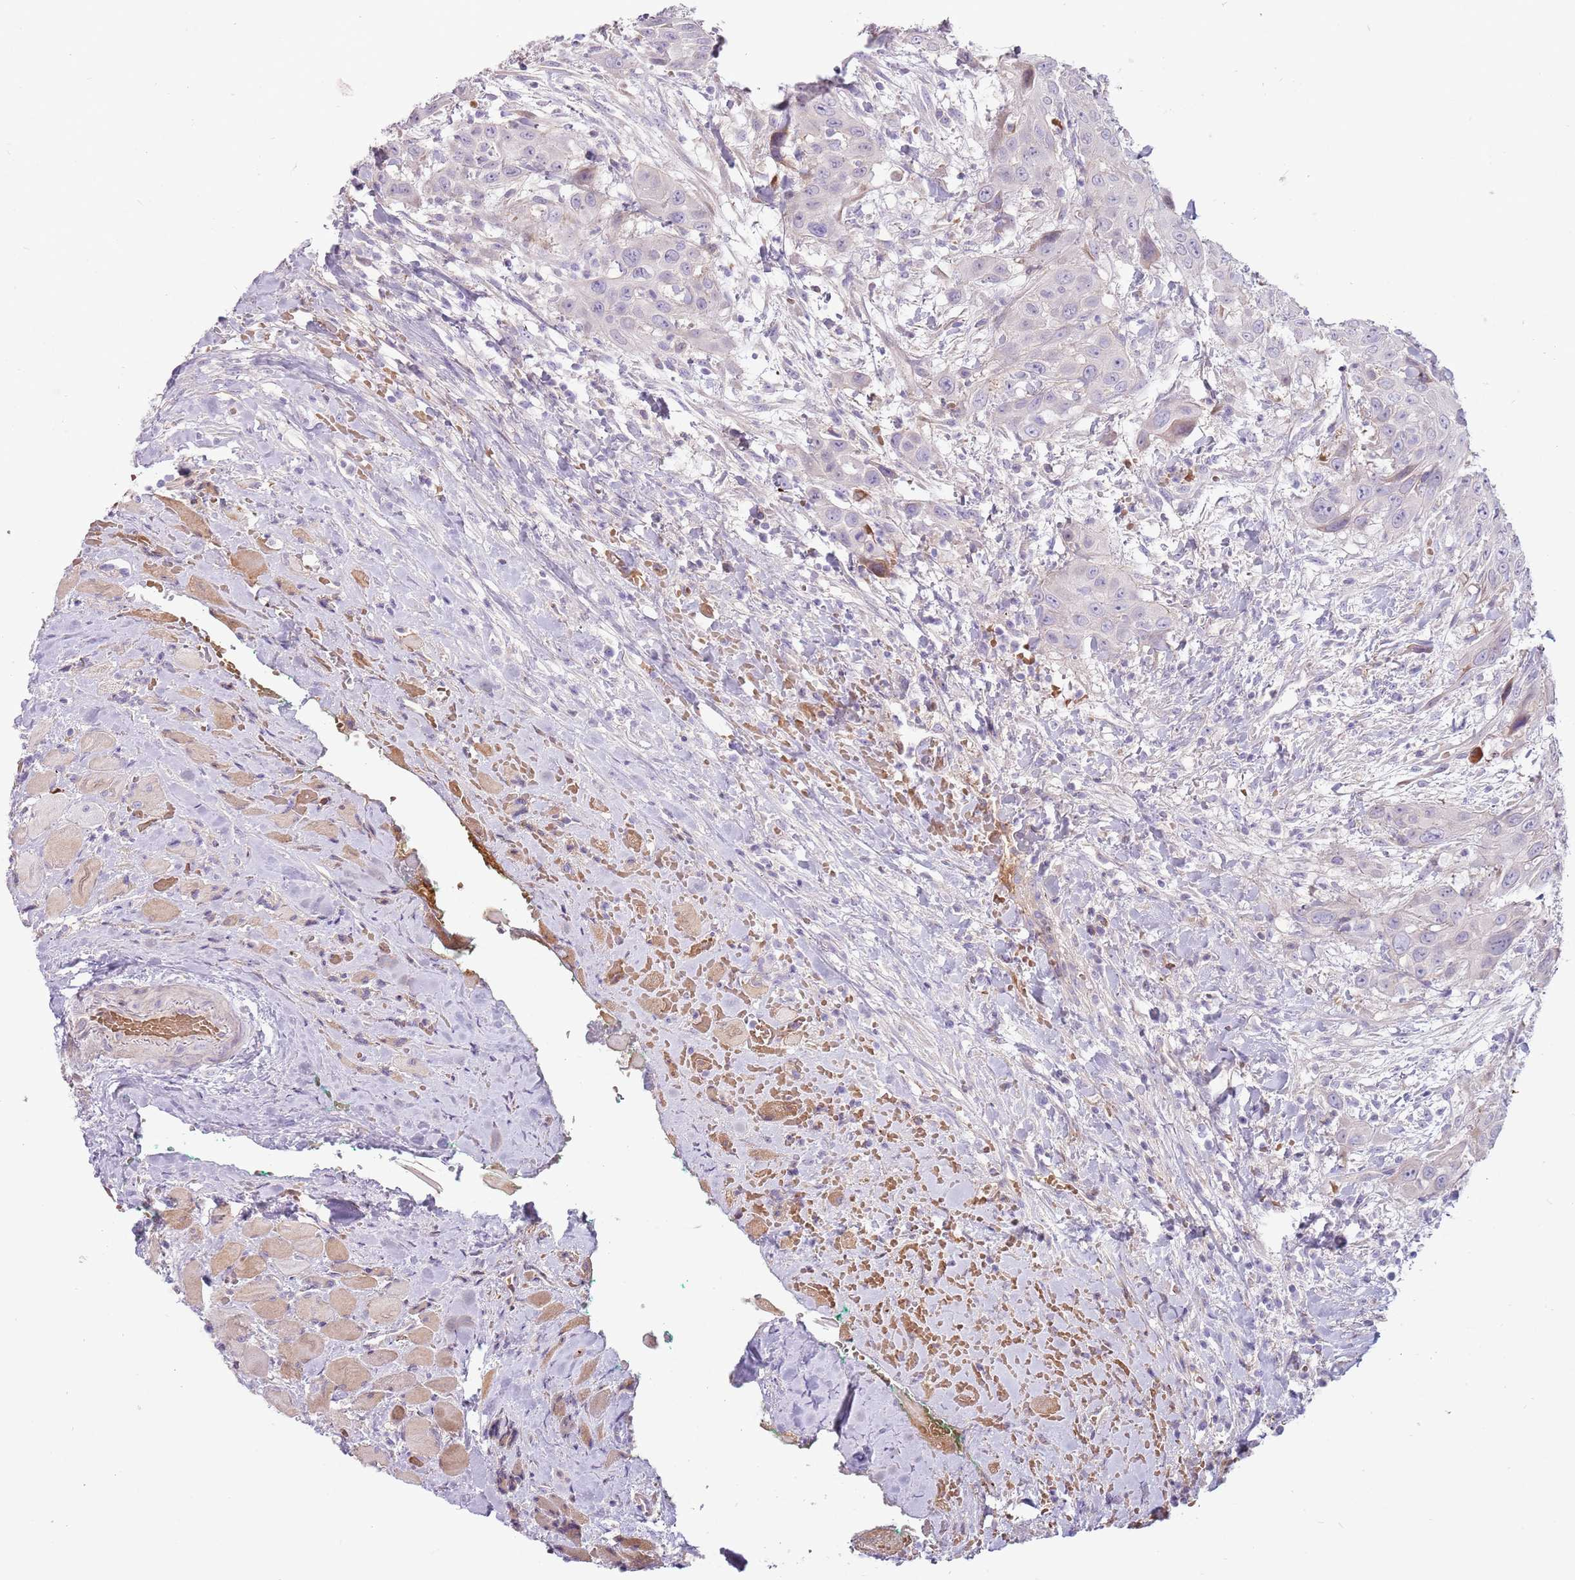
{"staining": {"intensity": "negative", "quantity": "none", "location": "none"}, "tissue": "head and neck cancer", "cell_type": "Tumor cells", "image_type": "cancer", "snomed": [{"axis": "morphology", "description": "Squamous cell carcinoma, NOS"}, {"axis": "topography", "description": "Head-Neck"}], "caption": "Tumor cells show no significant positivity in head and neck cancer.", "gene": "MCUB", "patient": {"sex": "male", "age": 81}}